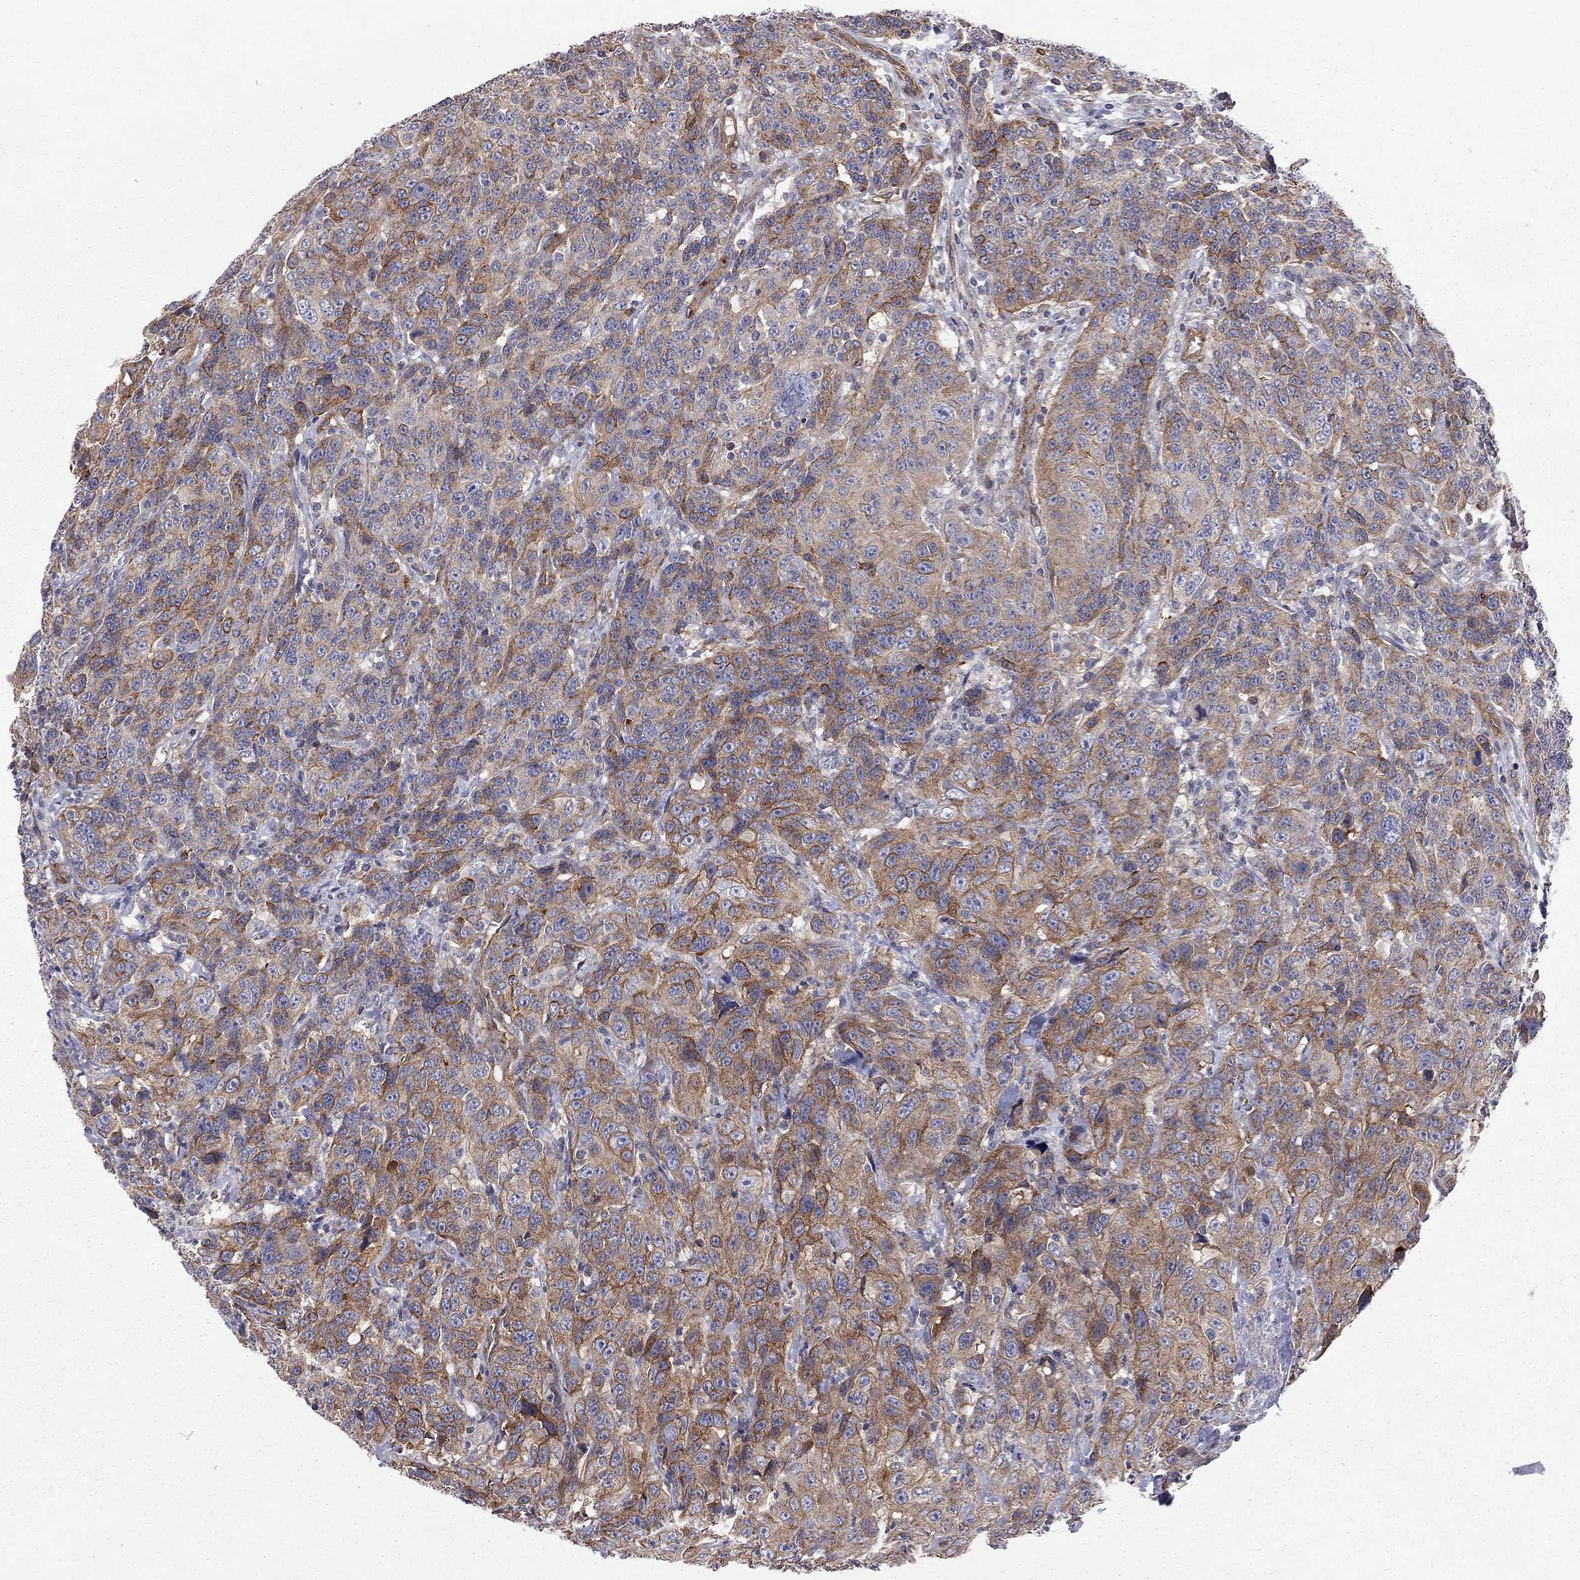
{"staining": {"intensity": "moderate", "quantity": "25%-75%", "location": "cytoplasmic/membranous"}, "tissue": "urothelial cancer", "cell_type": "Tumor cells", "image_type": "cancer", "snomed": [{"axis": "morphology", "description": "Urothelial carcinoma, NOS"}, {"axis": "morphology", "description": "Urothelial carcinoma, High grade"}, {"axis": "topography", "description": "Urinary bladder"}], "caption": "Immunohistochemistry (IHC) (DAB (3,3'-diaminobenzidine)) staining of urothelial cancer demonstrates moderate cytoplasmic/membranous protein expression in about 25%-75% of tumor cells.", "gene": "RASEF", "patient": {"sex": "female", "age": 73}}